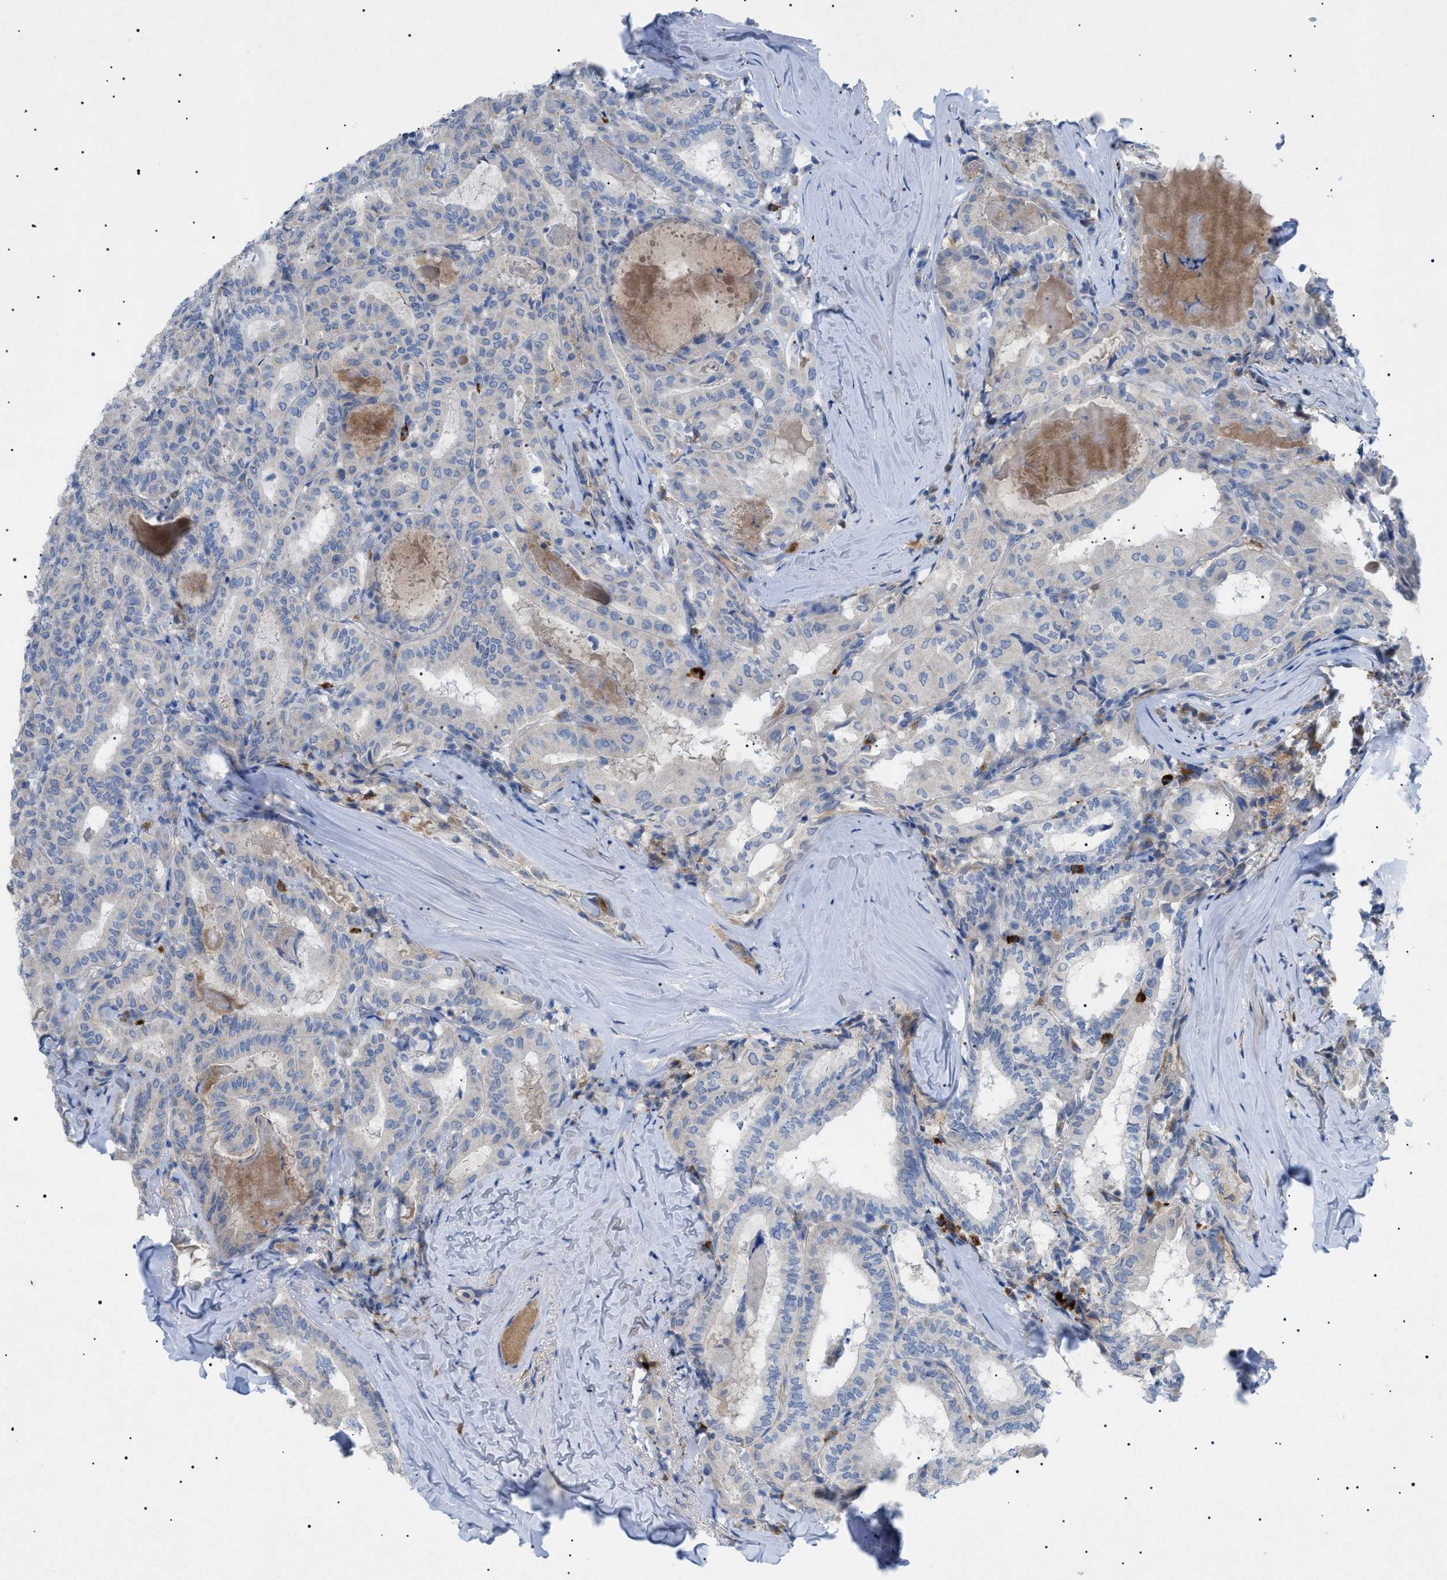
{"staining": {"intensity": "negative", "quantity": "none", "location": "none"}, "tissue": "thyroid cancer", "cell_type": "Tumor cells", "image_type": "cancer", "snomed": [{"axis": "morphology", "description": "Papillary adenocarcinoma, NOS"}, {"axis": "topography", "description": "Thyroid gland"}], "caption": "Immunohistochemistry (IHC) micrograph of human papillary adenocarcinoma (thyroid) stained for a protein (brown), which exhibits no positivity in tumor cells. Nuclei are stained in blue.", "gene": "ADAMTS1", "patient": {"sex": "female", "age": 42}}